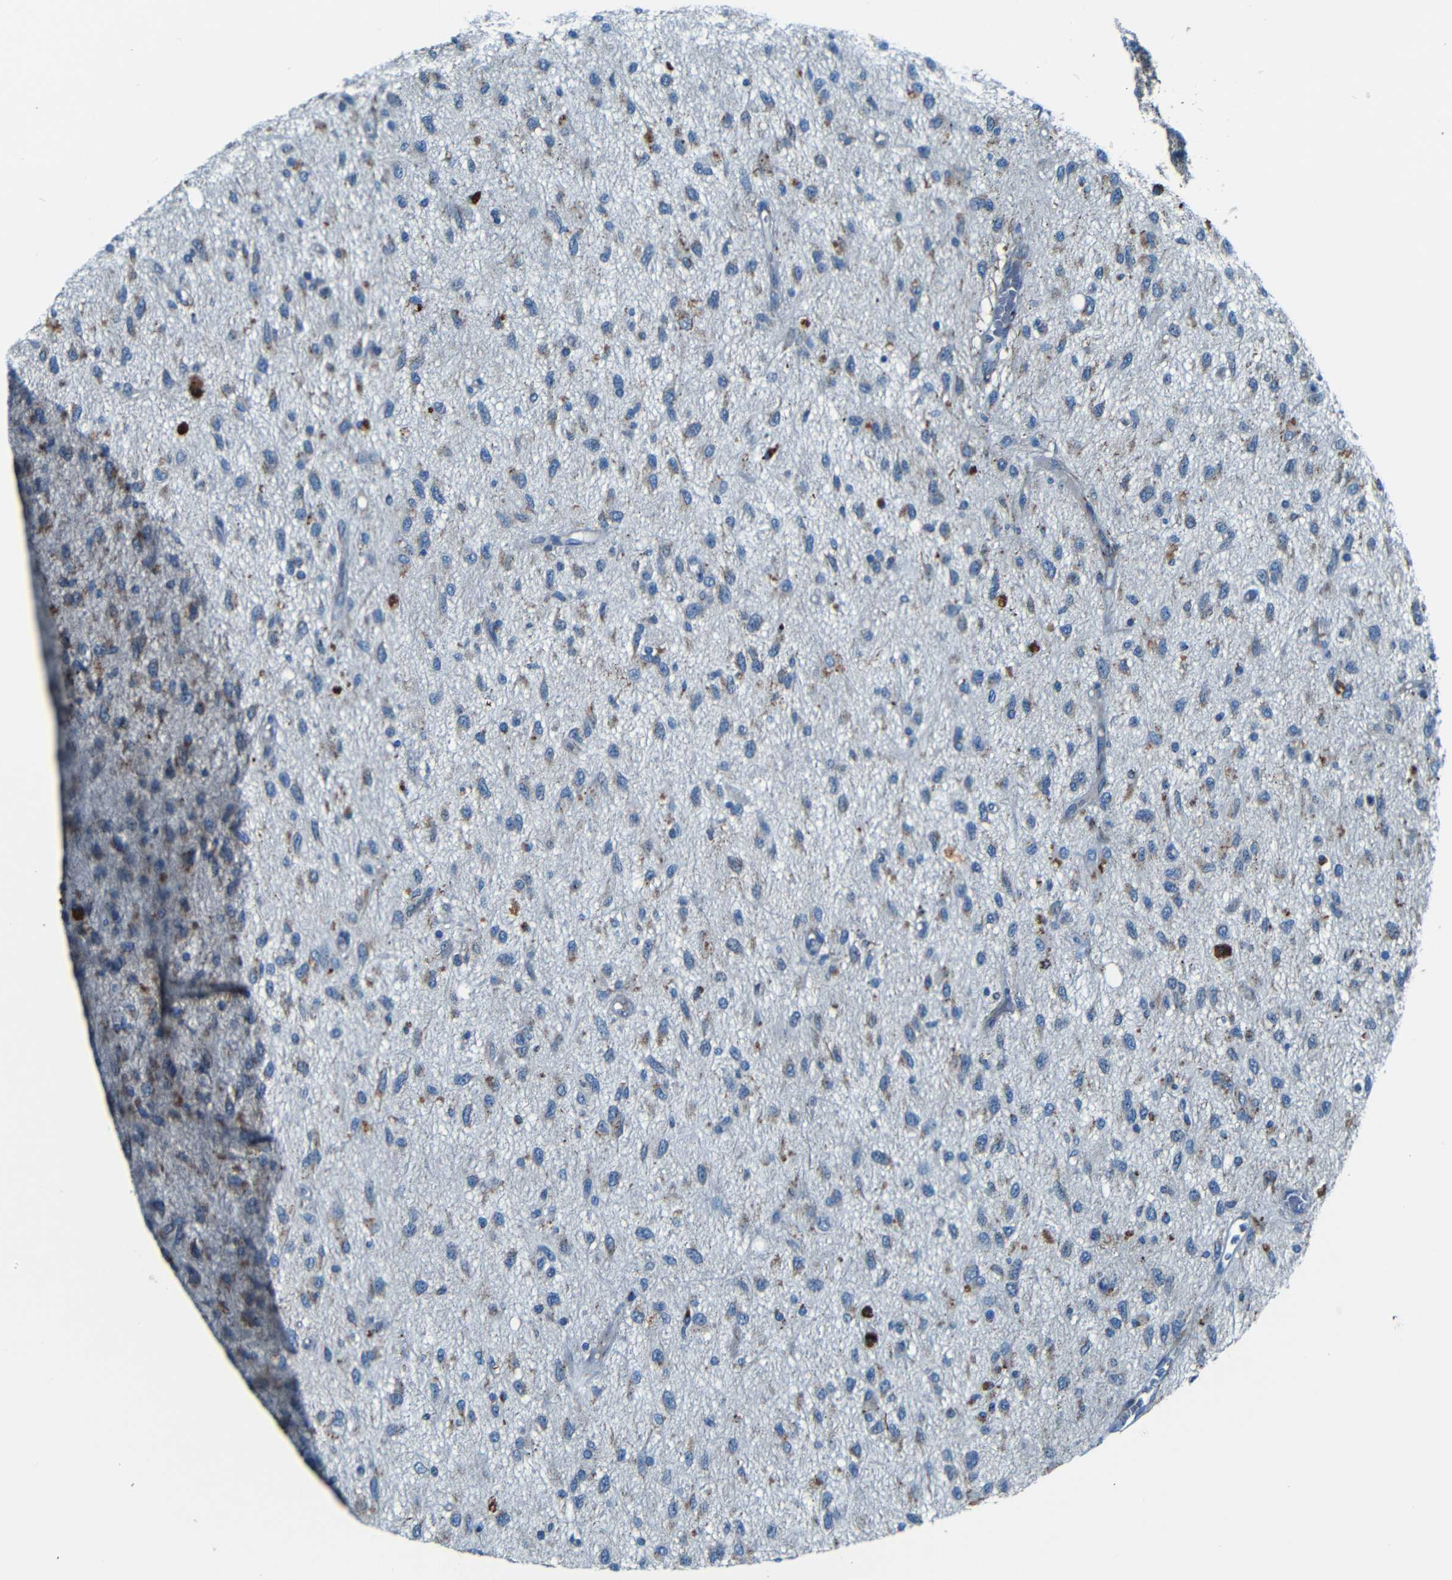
{"staining": {"intensity": "strong", "quantity": "<25%", "location": "cytoplasmic/membranous"}, "tissue": "glioma", "cell_type": "Tumor cells", "image_type": "cancer", "snomed": [{"axis": "morphology", "description": "Glioma, malignant, Low grade"}, {"axis": "topography", "description": "Brain"}], "caption": "The micrograph shows immunohistochemical staining of low-grade glioma (malignant). There is strong cytoplasmic/membranous staining is present in approximately <25% of tumor cells.", "gene": "WSCD2", "patient": {"sex": "male", "age": 77}}